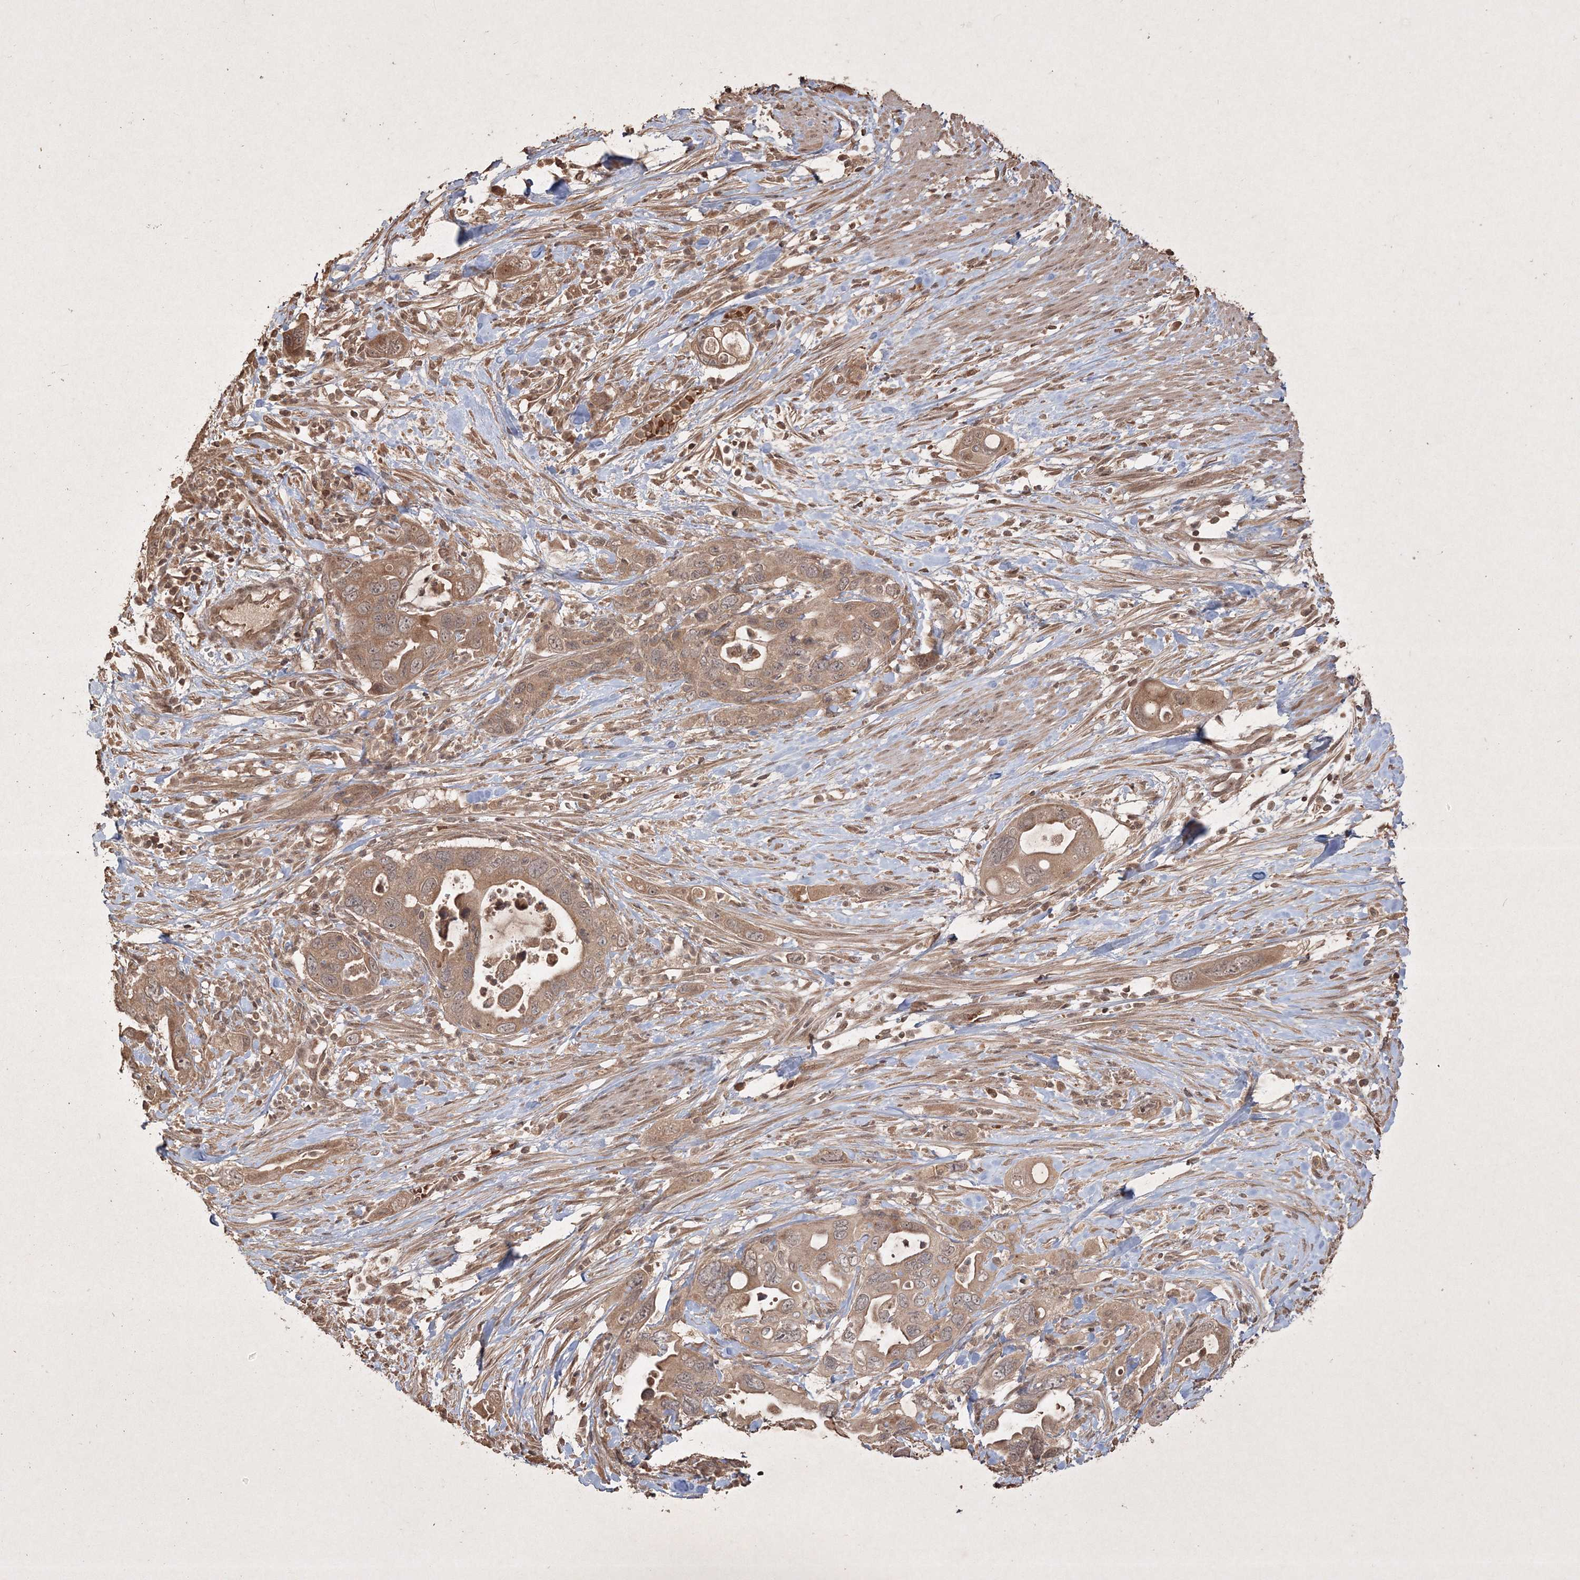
{"staining": {"intensity": "moderate", "quantity": ">75%", "location": "cytoplasmic/membranous,nuclear"}, "tissue": "pancreatic cancer", "cell_type": "Tumor cells", "image_type": "cancer", "snomed": [{"axis": "morphology", "description": "Adenocarcinoma, NOS"}, {"axis": "topography", "description": "Pancreas"}], "caption": "Immunohistochemical staining of human adenocarcinoma (pancreatic) demonstrates medium levels of moderate cytoplasmic/membranous and nuclear staining in about >75% of tumor cells.", "gene": "PELI3", "patient": {"sex": "female", "age": 71}}